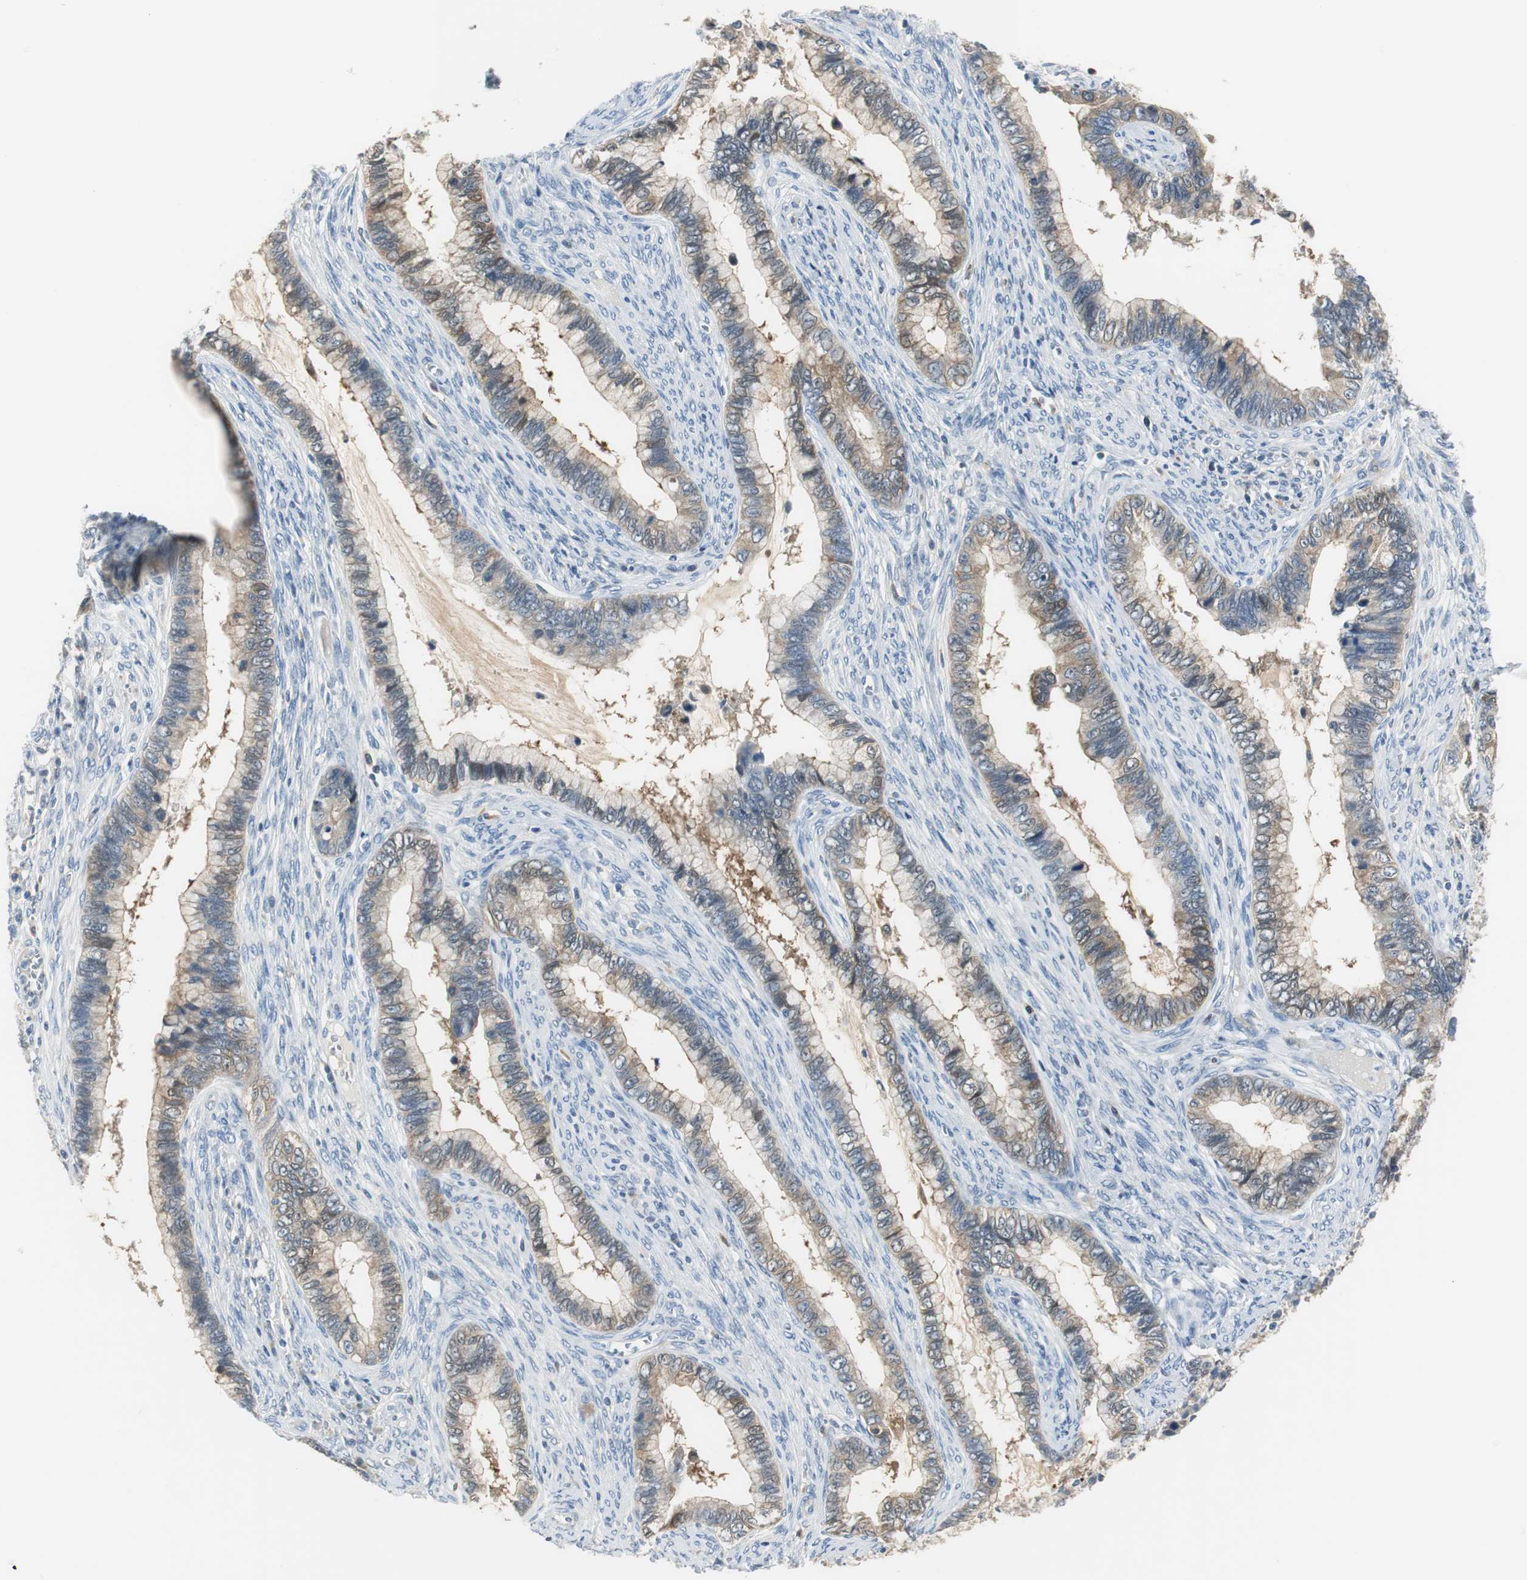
{"staining": {"intensity": "weak", "quantity": ">75%", "location": "cytoplasmic/membranous"}, "tissue": "cervical cancer", "cell_type": "Tumor cells", "image_type": "cancer", "snomed": [{"axis": "morphology", "description": "Adenocarcinoma, NOS"}, {"axis": "topography", "description": "Cervix"}], "caption": "Immunohistochemistry (IHC) histopathology image of adenocarcinoma (cervical) stained for a protein (brown), which demonstrates low levels of weak cytoplasmic/membranous staining in approximately >75% of tumor cells.", "gene": "MSTO1", "patient": {"sex": "female", "age": 44}}